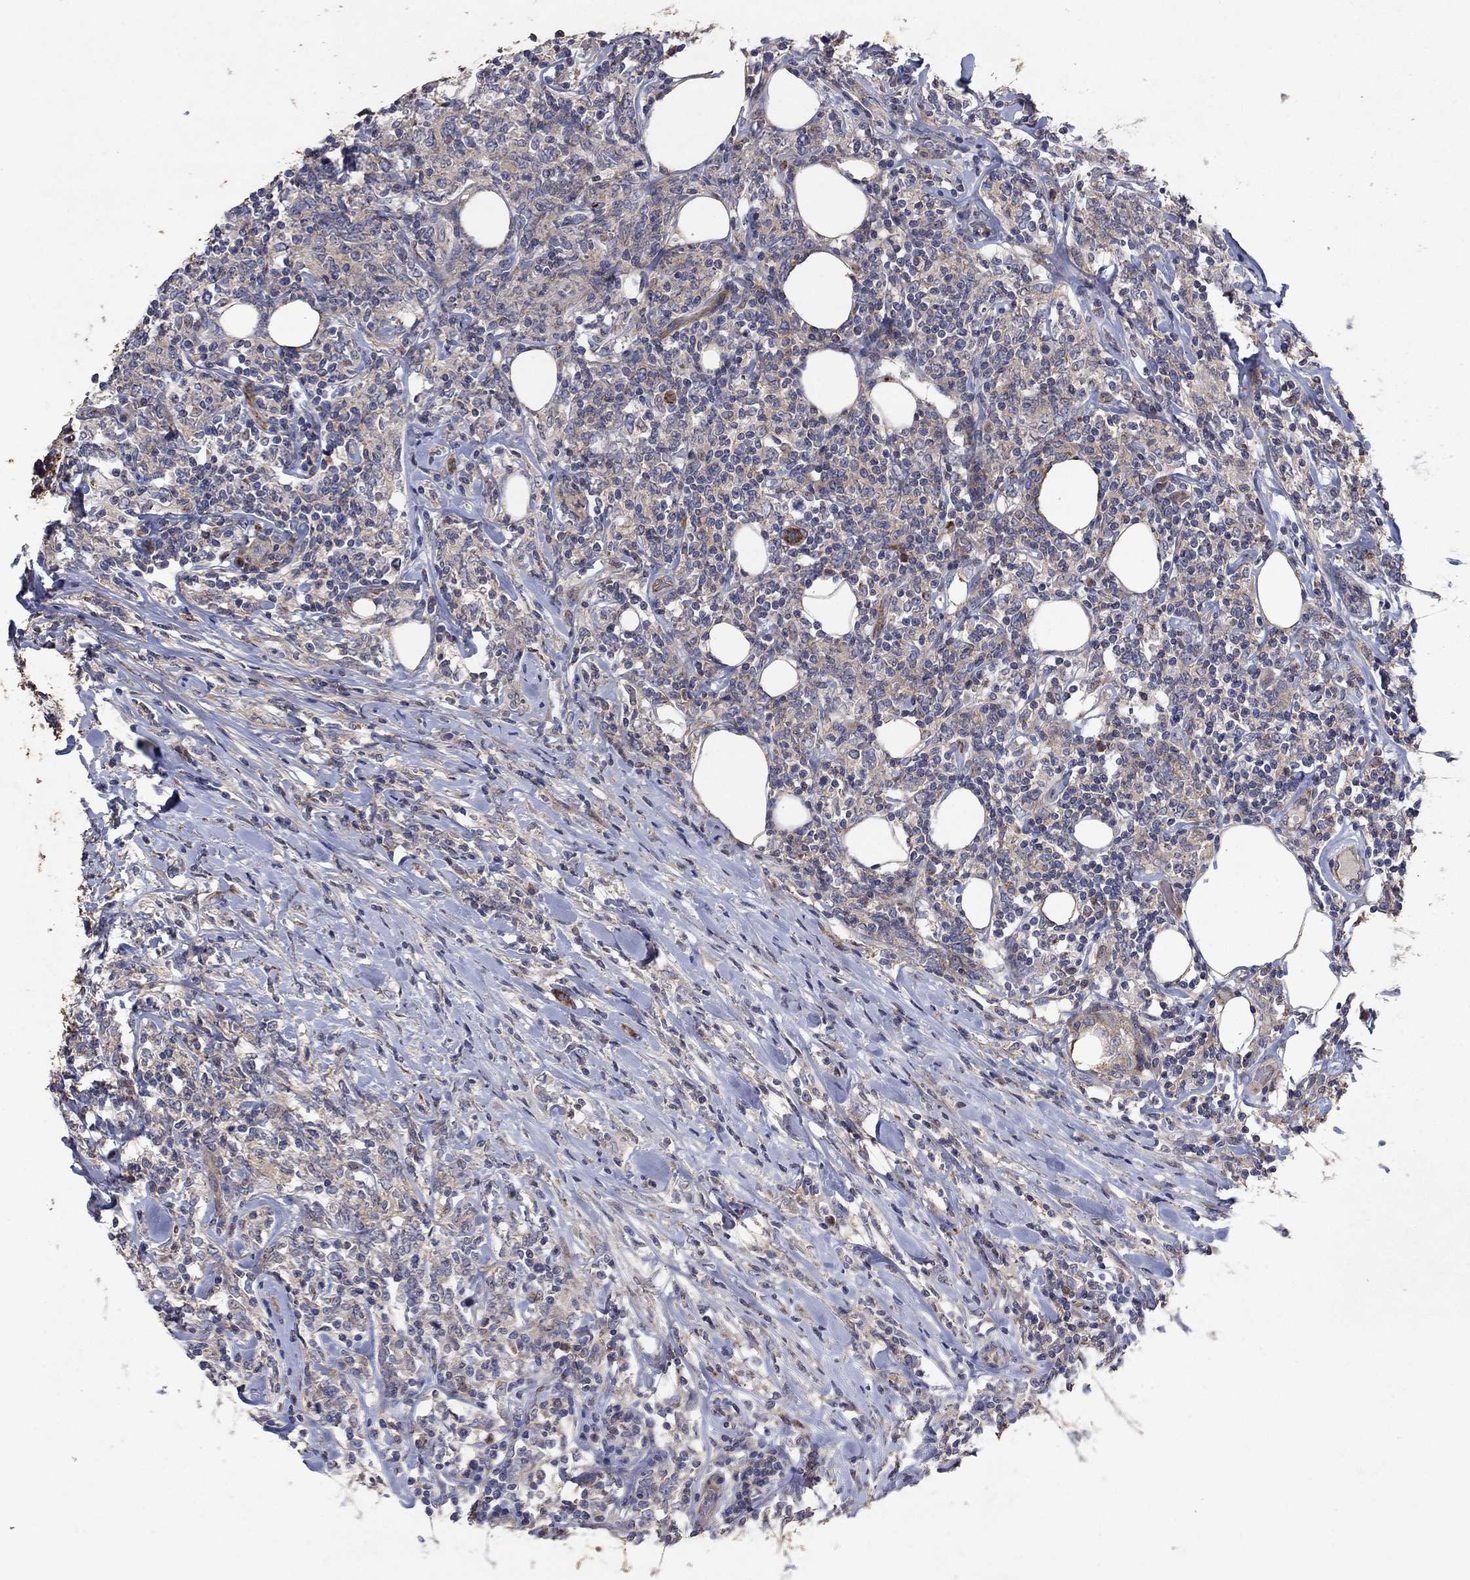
{"staining": {"intensity": "weak", "quantity": ">75%", "location": "cytoplasmic/membranous"}, "tissue": "lymphoma", "cell_type": "Tumor cells", "image_type": "cancer", "snomed": [{"axis": "morphology", "description": "Malignant lymphoma, non-Hodgkin's type, High grade"}, {"axis": "topography", "description": "Lymph node"}], "caption": "Lymphoma stained for a protein (brown) exhibits weak cytoplasmic/membranous positive positivity in about >75% of tumor cells.", "gene": "FRG1", "patient": {"sex": "female", "age": 84}}